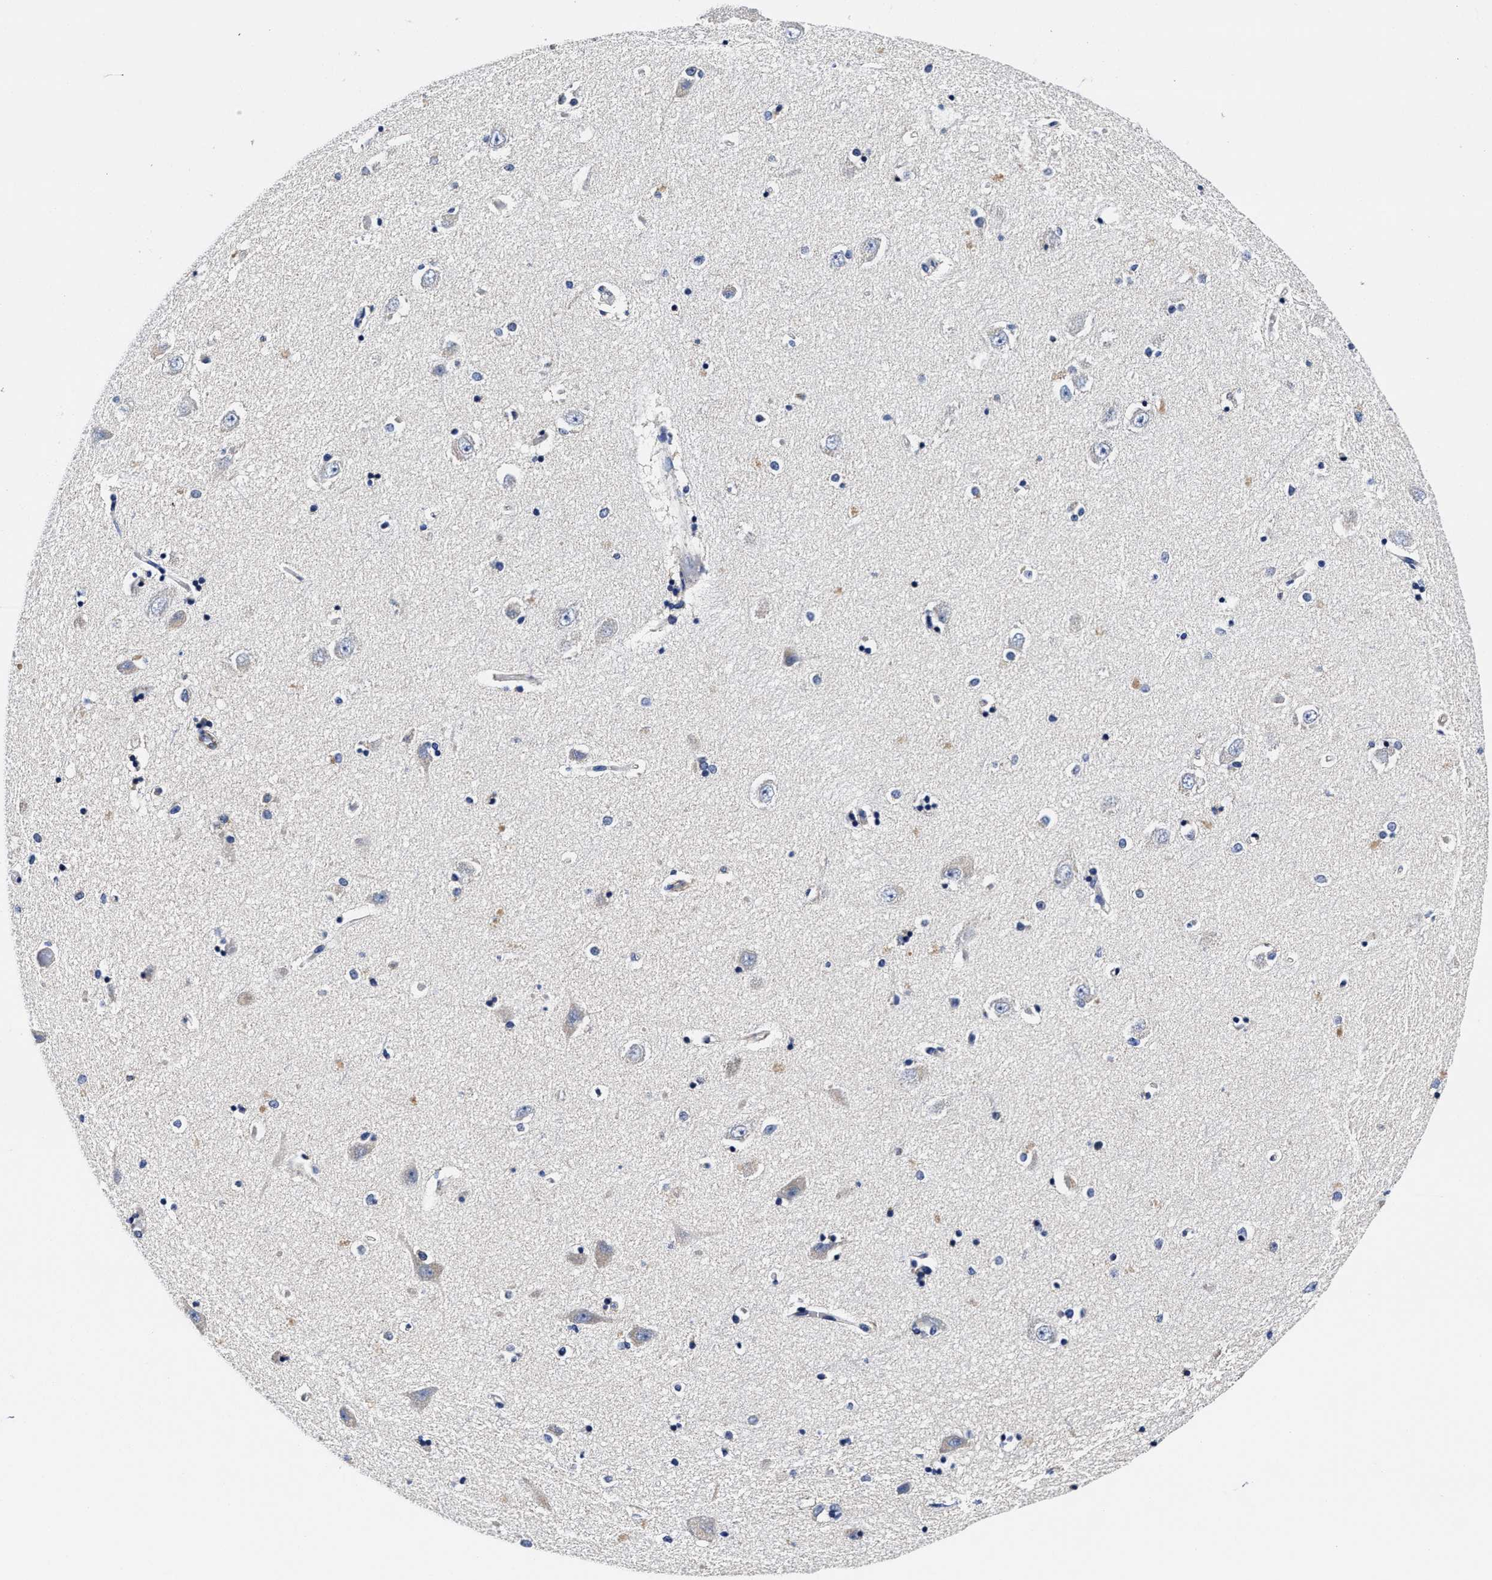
{"staining": {"intensity": "negative", "quantity": "none", "location": "none"}, "tissue": "hippocampus", "cell_type": "Glial cells", "image_type": "normal", "snomed": [{"axis": "morphology", "description": "Normal tissue, NOS"}, {"axis": "topography", "description": "Hippocampus"}], "caption": "There is no significant staining in glial cells of hippocampus. (Stains: DAB immunohistochemistry with hematoxylin counter stain, Microscopy: brightfield microscopy at high magnification).", "gene": "HINT2", "patient": {"sex": "male", "age": 45}}